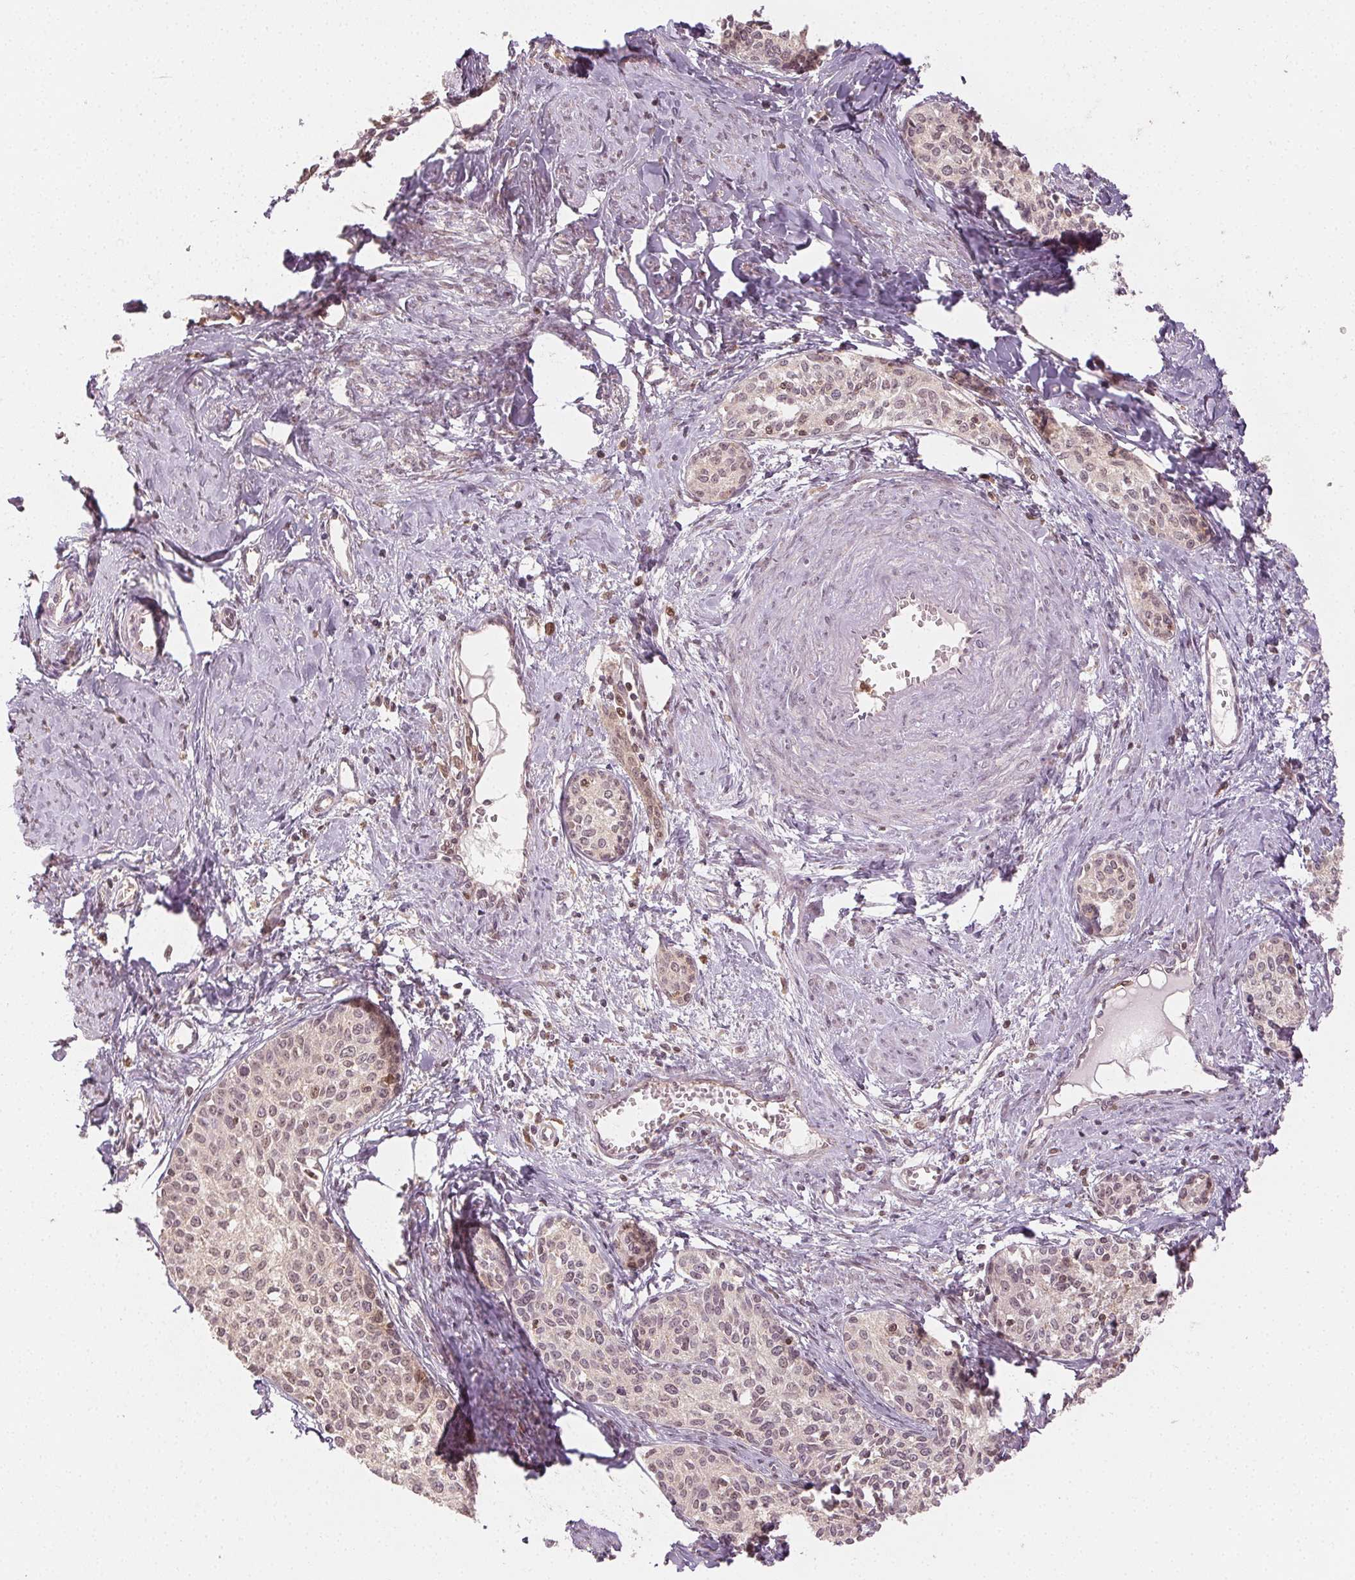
{"staining": {"intensity": "weak", "quantity": "25%-75%", "location": "nuclear"}, "tissue": "cervical cancer", "cell_type": "Tumor cells", "image_type": "cancer", "snomed": [{"axis": "morphology", "description": "Squamous cell carcinoma, NOS"}, {"axis": "morphology", "description": "Adenocarcinoma, NOS"}, {"axis": "topography", "description": "Cervix"}], "caption": "IHC micrograph of neoplastic tissue: cervical squamous cell carcinoma stained using IHC shows low levels of weak protein expression localized specifically in the nuclear of tumor cells, appearing as a nuclear brown color.", "gene": "MAPK14", "patient": {"sex": "female", "age": 52}}